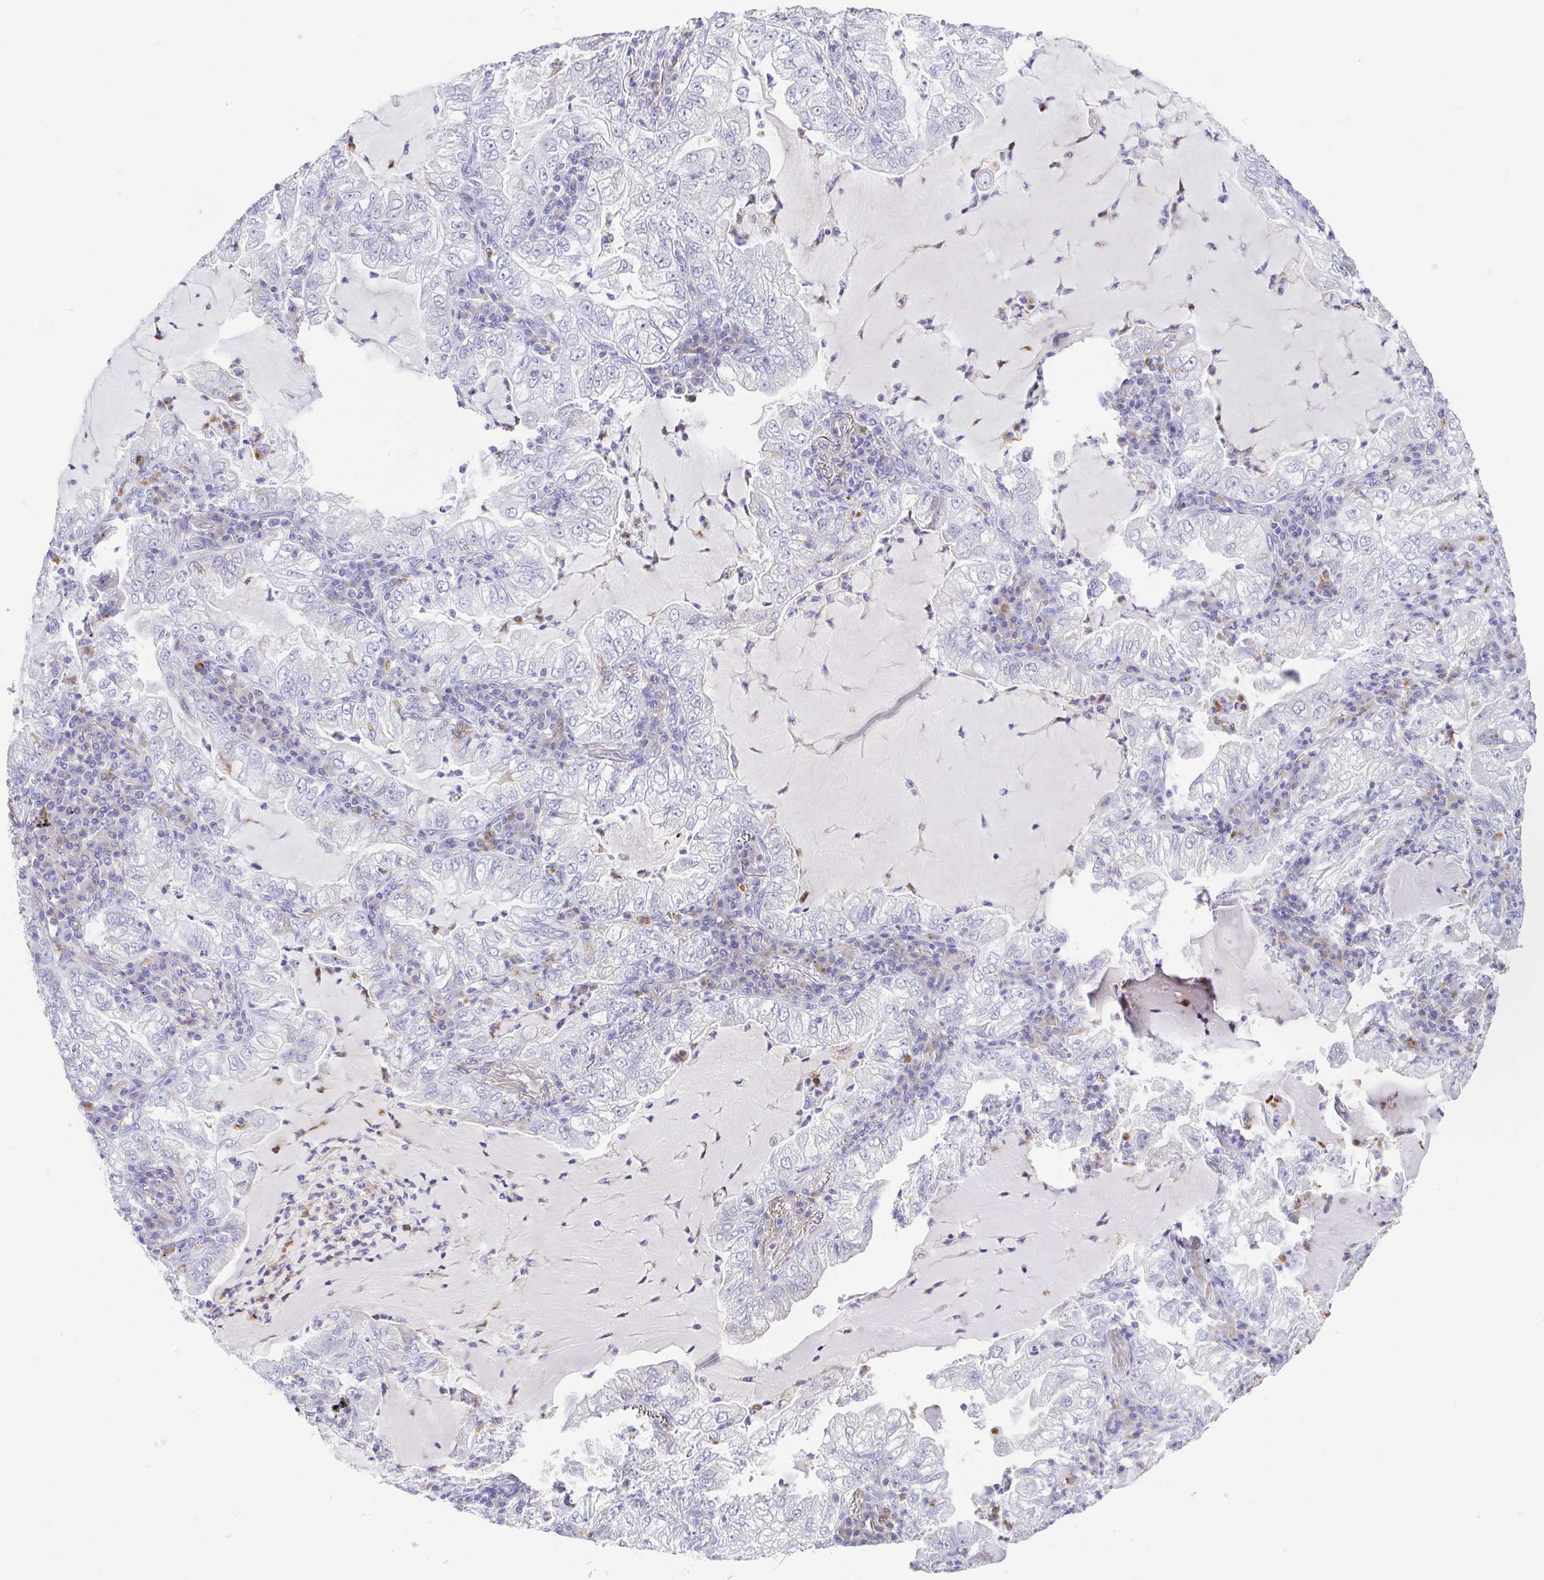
{"staining": {"intensity": "negative", "quantity": "none", "location": "none"}, "tissue": "lung cancer", "cell_type": "Tumor cells", "image_type": "cancer", "snomed": [{"axis": "morphology", "description": "Adenocarcinoma, NOS"}, {"axis": "topography", "description": "Lung"}], "caption": "A photomicrograph of human adenocarcinoma (lung) is negative for staining in tumor cells. (Brightfield microscopy of DAB (3,3'-diaminobenzidine) immunohistochemistry (IHC) at high magnification).", "gene": "ARPP21", "patient": {"sex": "female", "age": 73}}